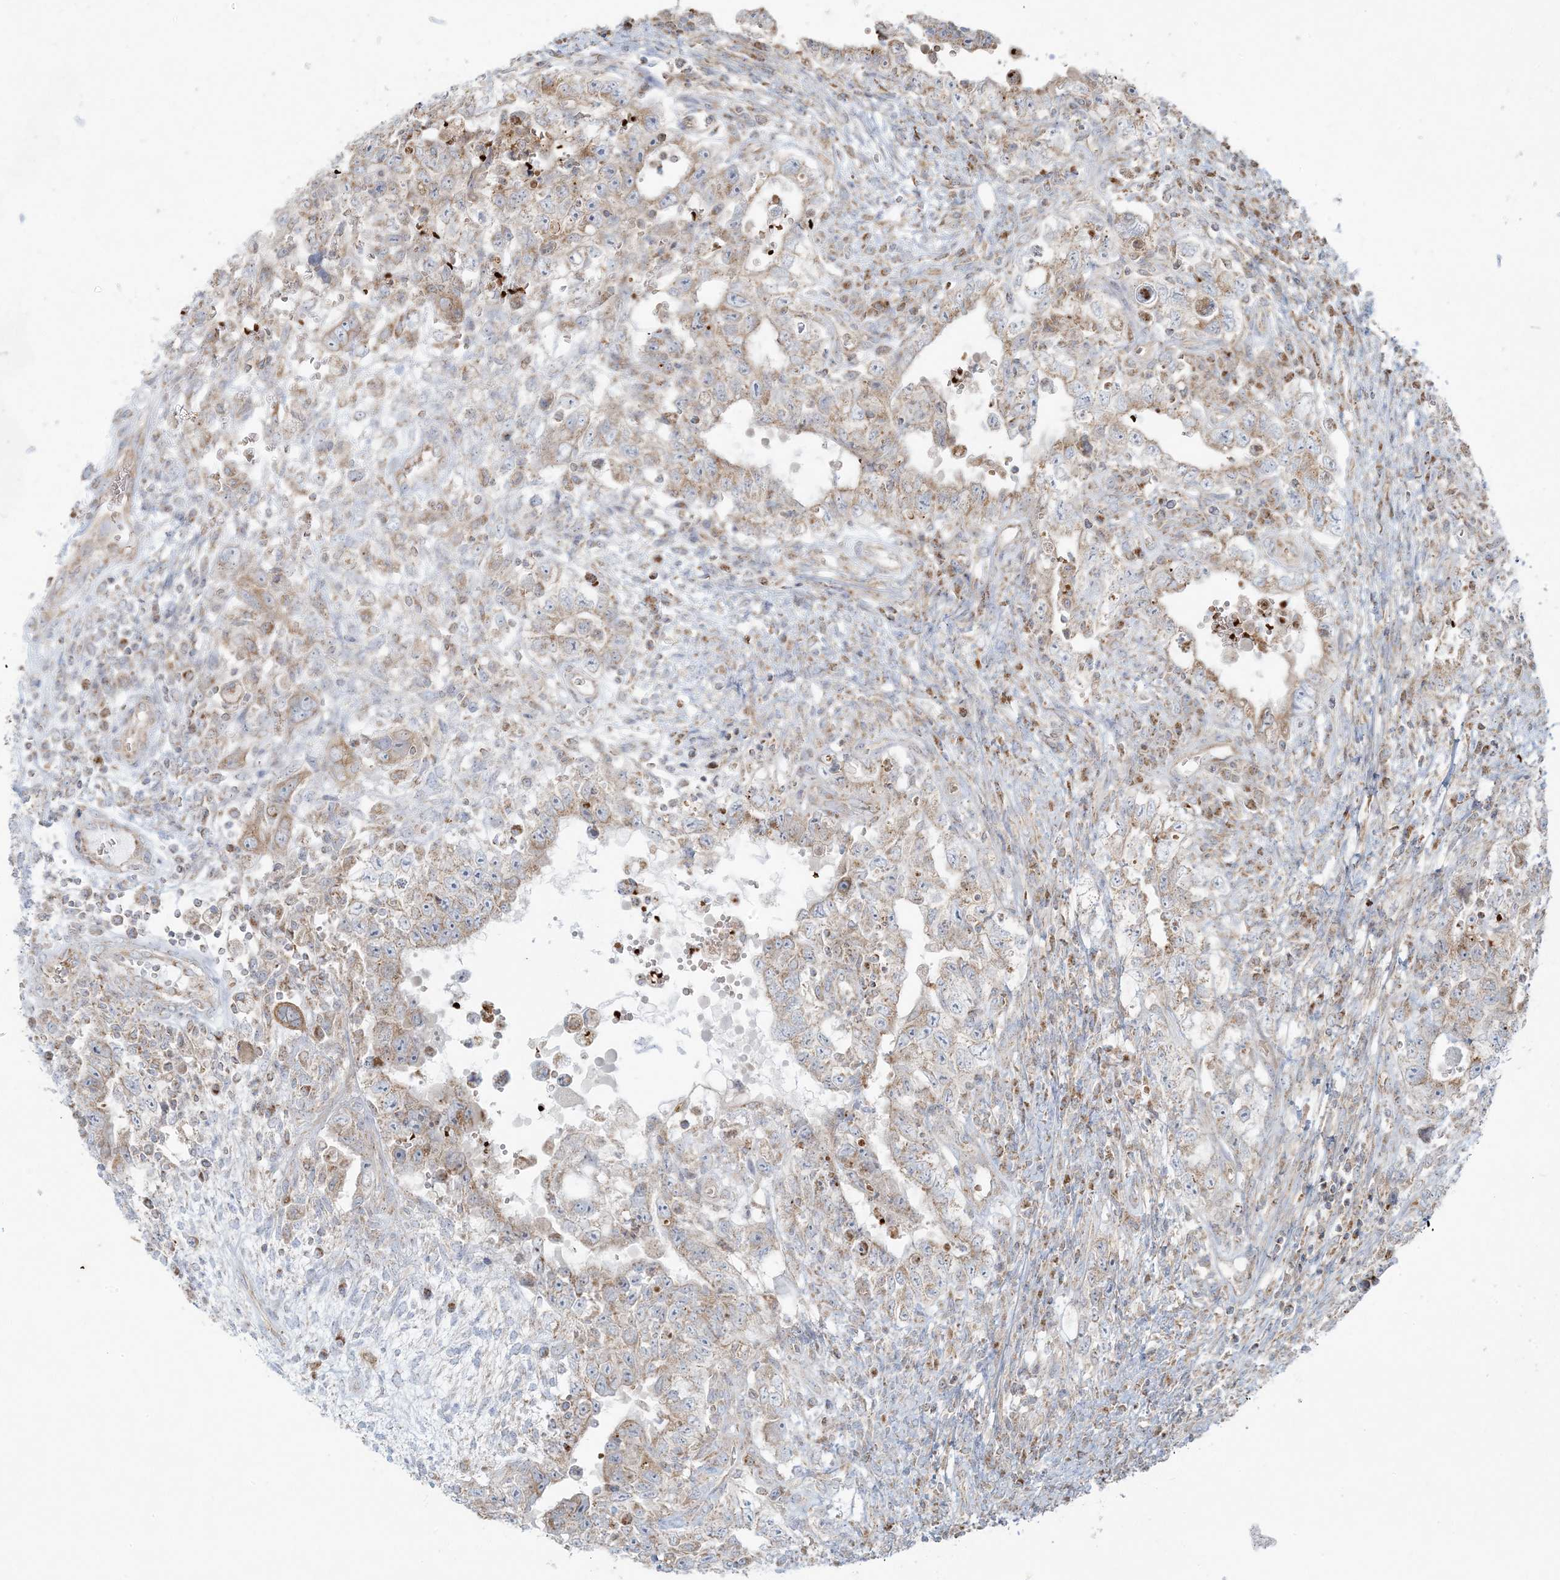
{"staining": {"intensity": "weak", "quantity": ">75%", "location": "cytoplasmic/membranous"}, "tissue": "testis cancer", "cell_type": "Tumor cells", "image_type": "cancer", "snomed": [{"axis": "morphology", "description": "Carcinoma, Embryonal, NOS"}, {"axis": "topography", "description": "Testis"}], "caption": "A brown stain labels weak cytoplasmic/membranous staining of a protein in testis embryonal carcinoma tumor cells.", "gene": "PIK3R4", "patient": {"sex": "male", "age": 26}}